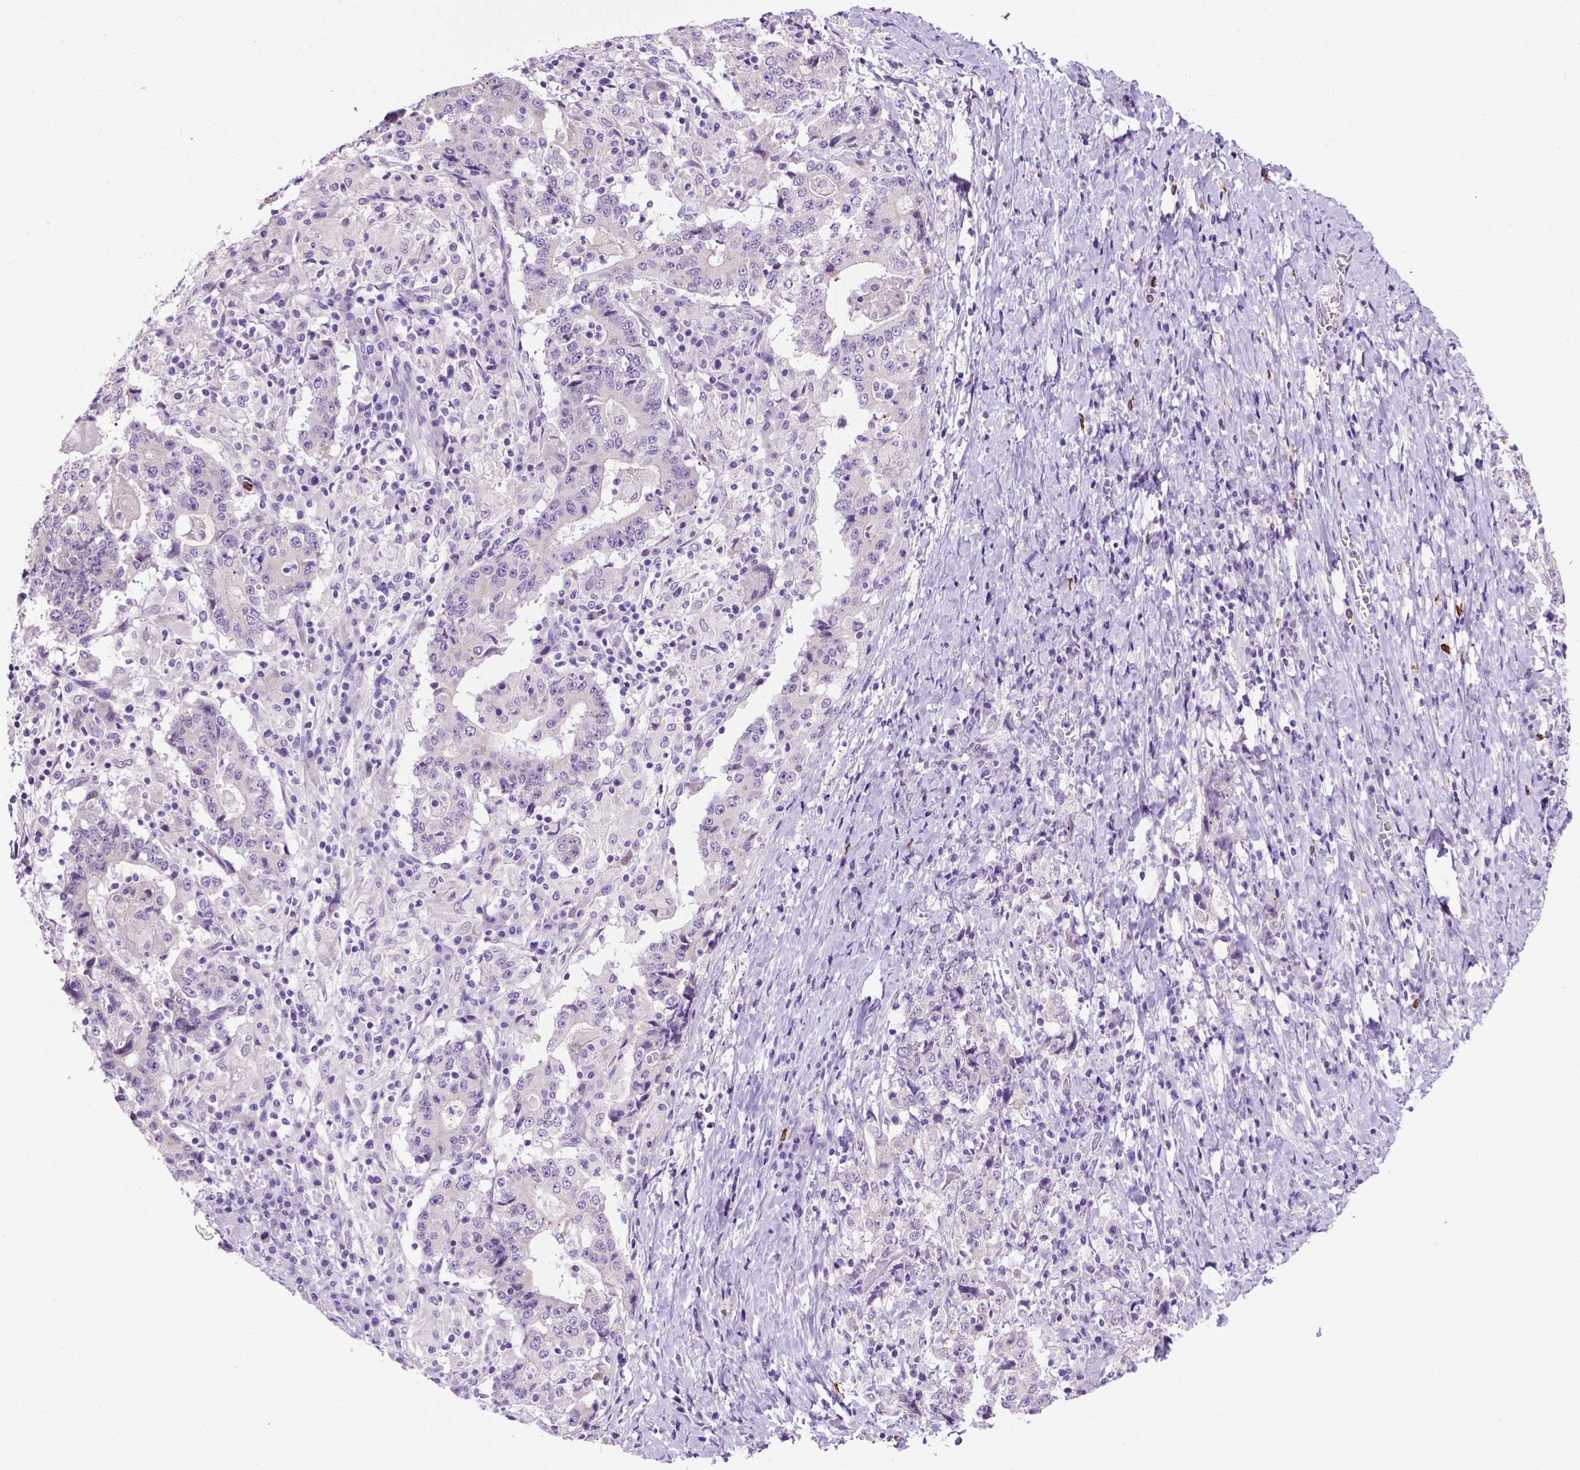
{"staining": {"intensity": "negative", "quantity": "none", "location": "none"}, "tissue": "stomach cancer", "cell_type": "Tumor cells", "image_type": "cancer", "snomed": [{"axis": "morphology", "description": "Normal tissue, NOS"}, {"axis": "morphology", "description": "Adenocarcinoma, NOS"}, {"axis": "topography", "description": "Stomach, upper"}, {"axis": "topography", "description": "Stomach"}], "caption": "Tumor cells are negative for brown protein staining in stomach adenocarcinoma.", "gene": "MMP27", "patient": {"sex": "male", "age": 59}}